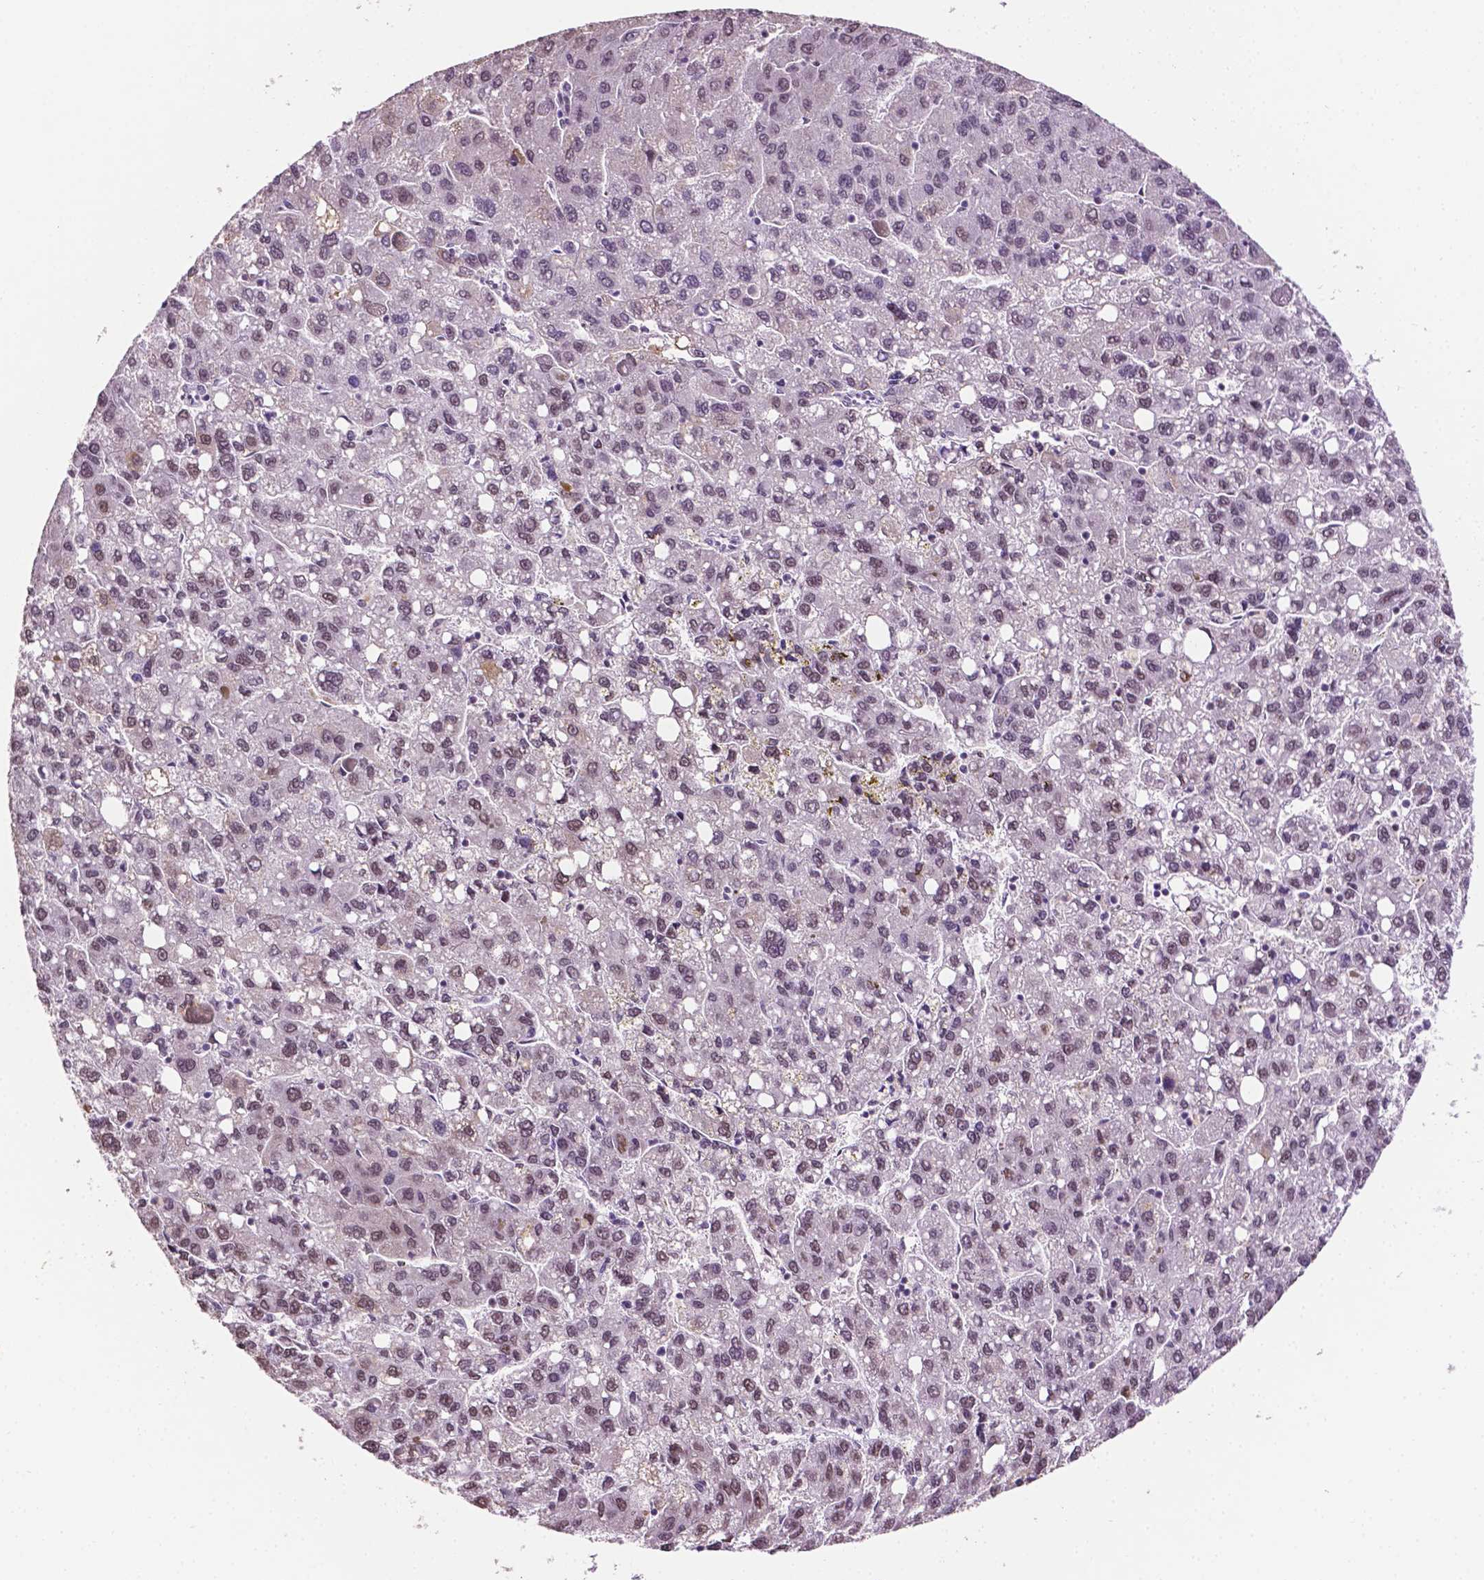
{"staining": {"intensity": "weak", "quantity": ">75%", "location": "nuclear"}, "tissue": "liver cancer", "cell_type": "Tumor cells", "image_type": "cancer", "snomed": [{"axis": "morphology", "description": "Carcinoma, Hepatocellular, NOS"}, {"axis": "topography", "description": "Liver"}], "caption": "Approximately >75% of tumor cells in human liver cancer display weak nuclear protein staining as visualized by brown immunohistochemical staining.", "gene": "PTPN6", "patient": {"sex": "female", "age": 82}}